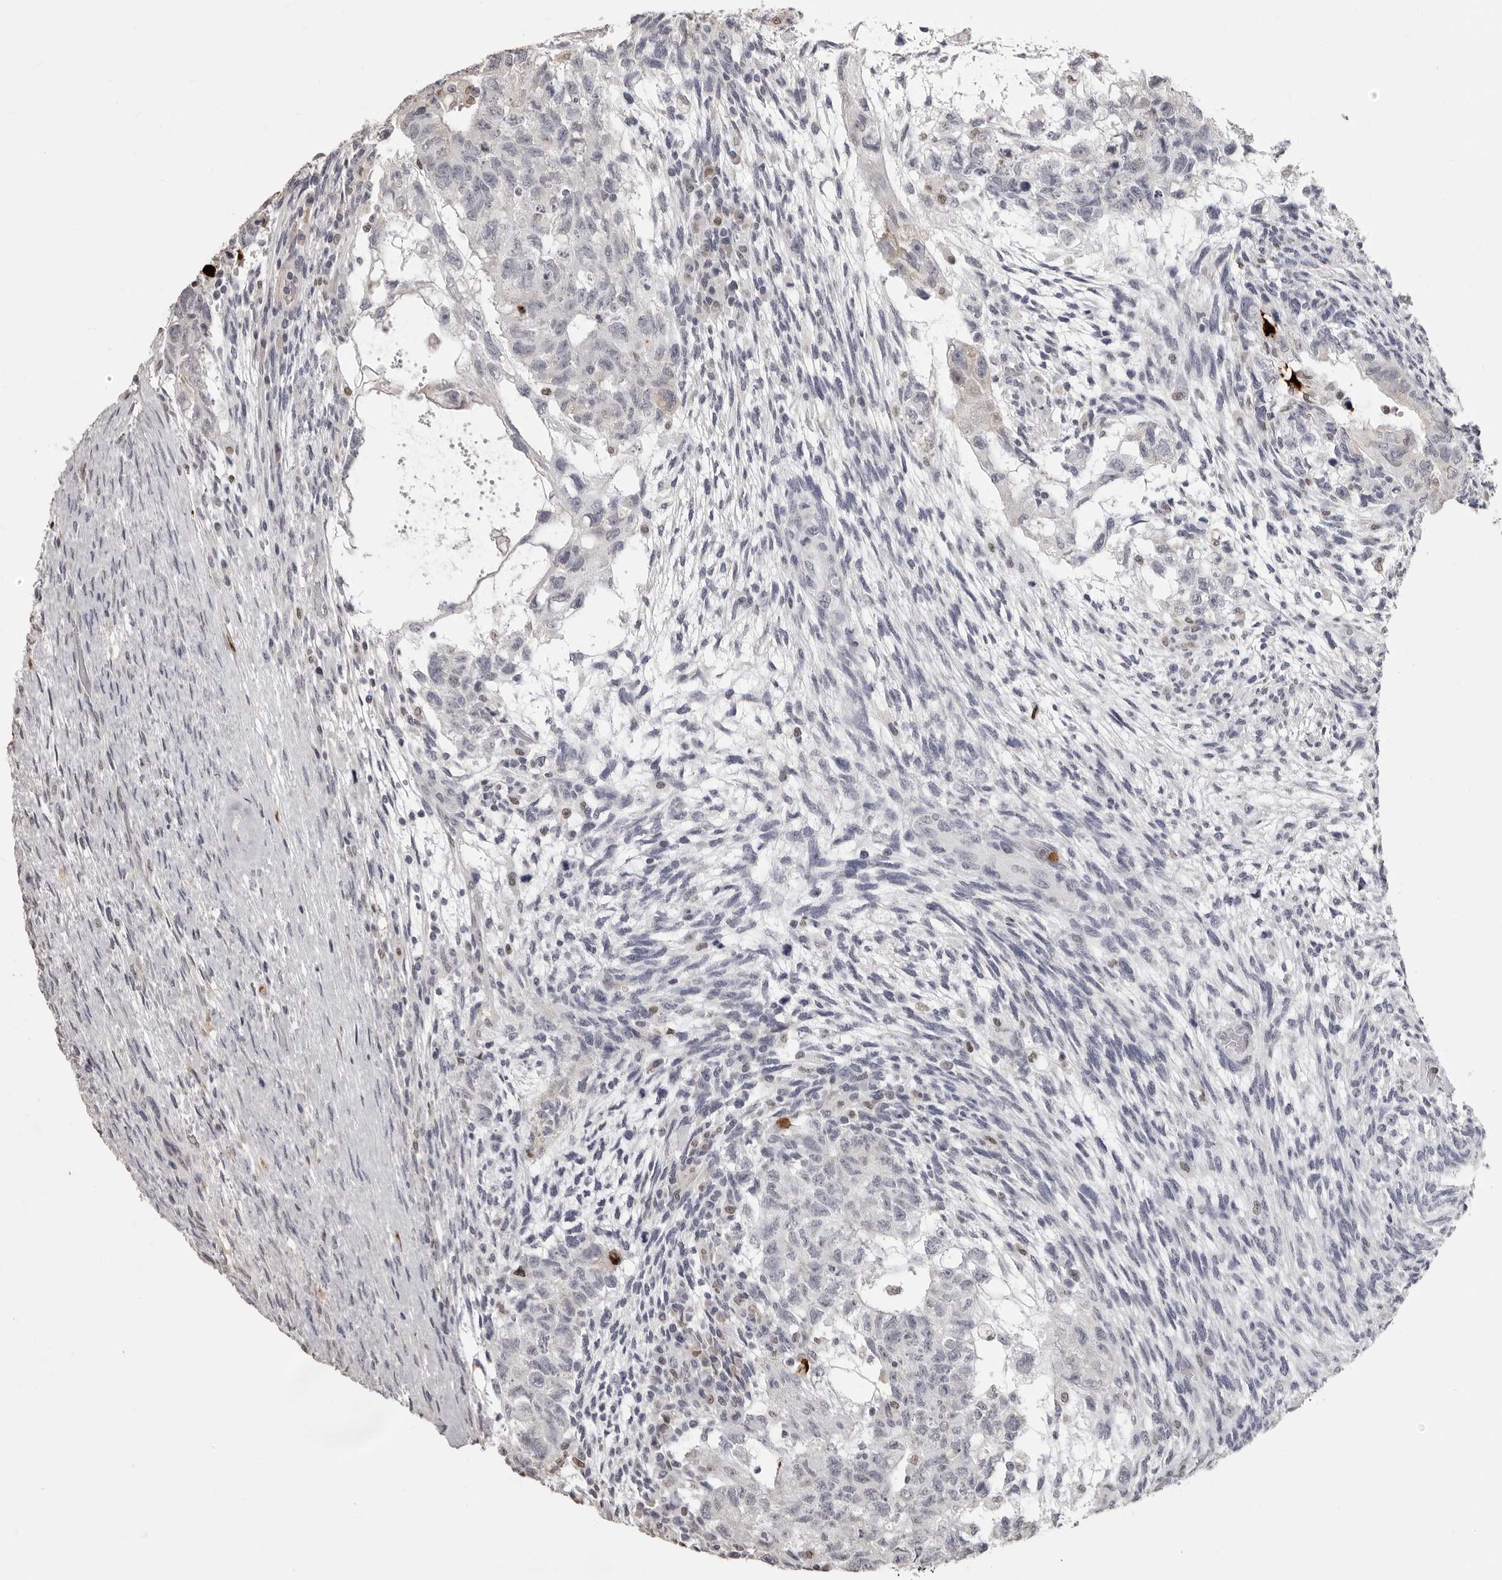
{"staining": {"intensity": "negative", "quantity": "none", "location": "none"}, "tissue": "testis cancer", "cell_type": "Tumor cells", "image_type": "cancer", "snomed": [{"axis": "morphology", "description": "Normal tissue, NOS"}, {"axis": "morphology", "description": "Carcinoma, Embryonal, NOS"}, {"axis": "topography", "description": "Testis"}], "caption": "Testis cancer stained for a protein using IHC exhibits no staining tumor cells.", "gene": "IL31", "patient": {"sex": "male", "age": 36}}